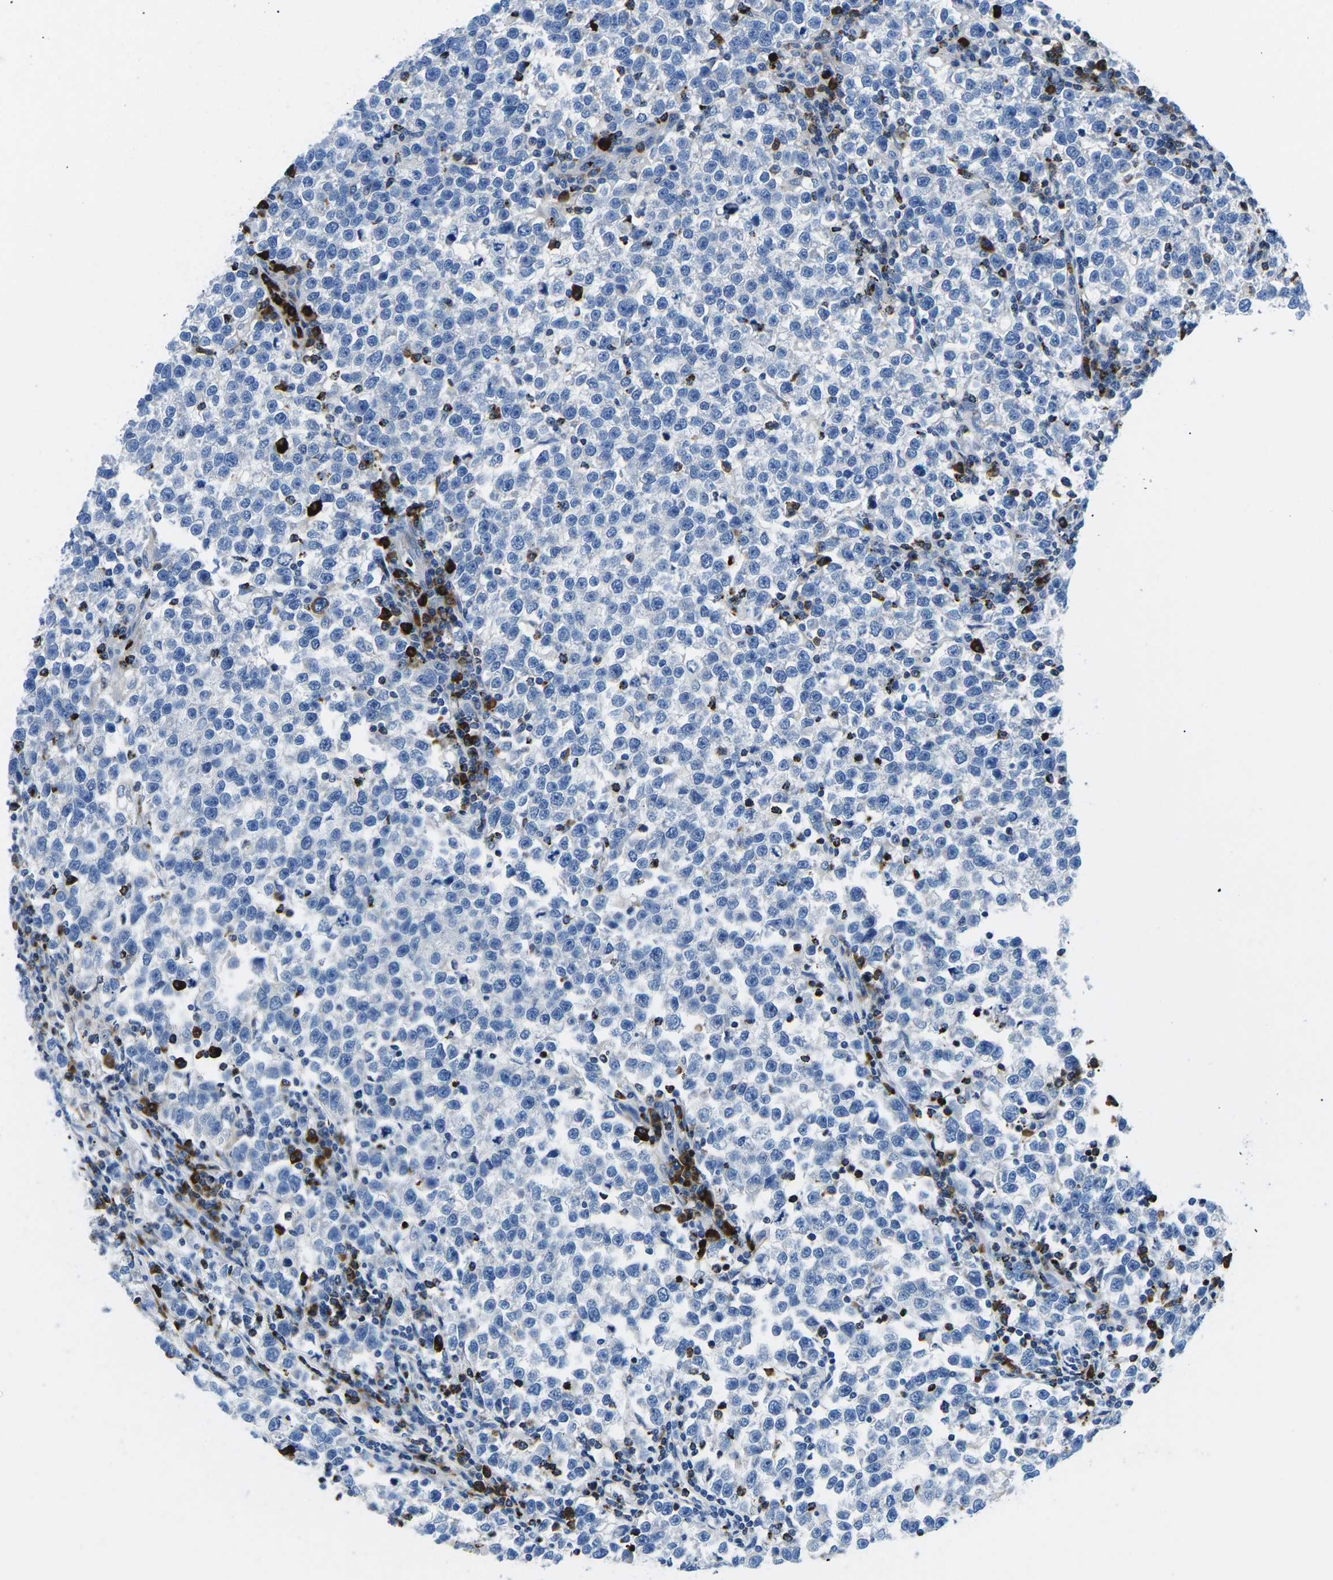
{"staining": {"intensity": "negative", "quantity": "none", "location": "none"}, "tissue": "testis cancer", "cell_type": "Tumor cells", "image_type": "cancer", "snomed": [{"axis": "morphology", "description": "Normal tissue, NOS"}, {"axis": "morphology", "description": "Seminoma, NOS"}, {"axis": "topography", "description": "Testis"}], "caption": "Immunohistochemistry photomicrograph of neoplastic tissue: seminoma (testis) stained with DAB reveals no significant protein staining in tumor cells.", "gene": "MC4R", "patient": {"sex": "male", "age": 43}}